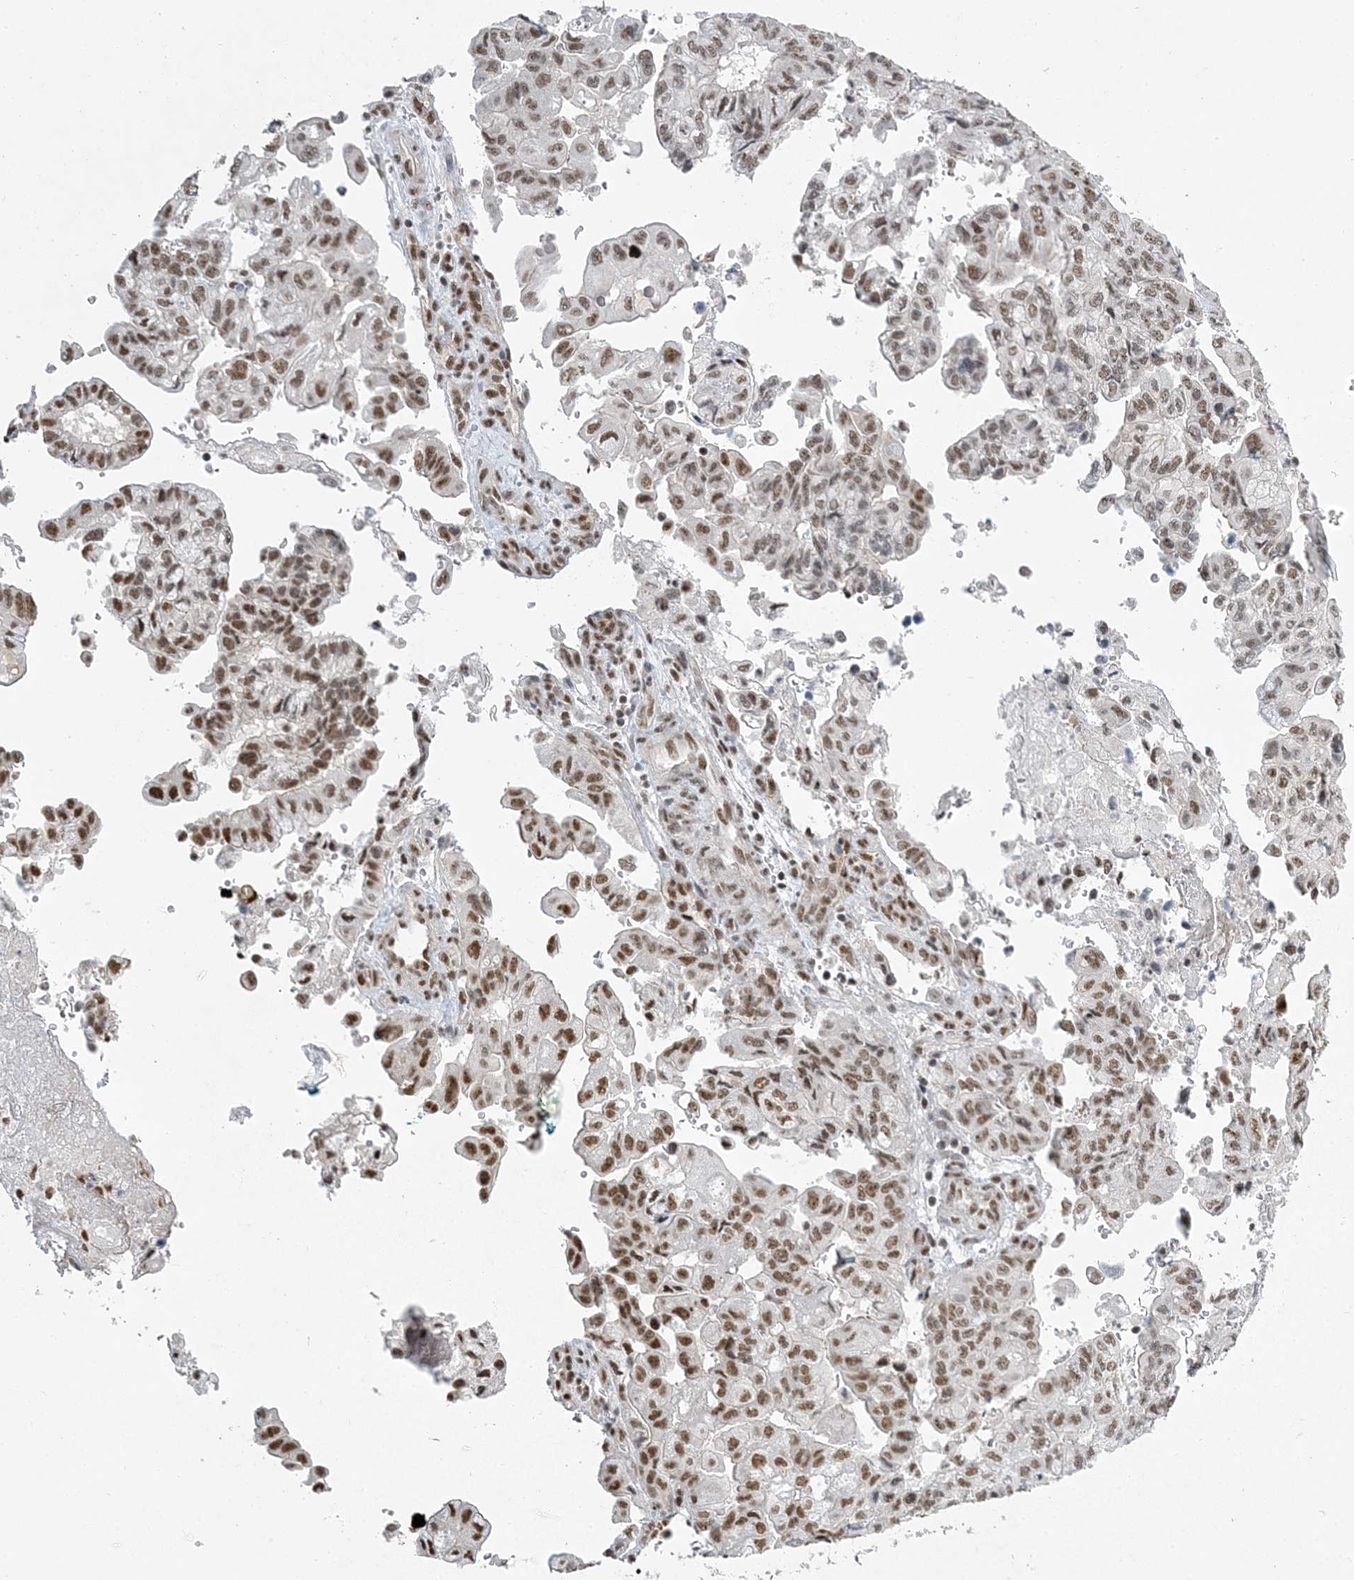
{"staining": {"intensity": "moderate", "quantity": "25%-75%", "location": "nuclear"}, "tissue": "pancreatic cancer", "cell_type": "Tumor cells", "image_type": "cancer", "snomed": [{"axis": "morphology", "description": "Adenocarcinoma, NOS"}, {"axis": "topography", "description": "Pancreas"}], "caption": "This photomicrograph exhibits pancreatic cancer (adenocarcinoma) stained with immunohistochemistry (IHC) to label a protein in brown. The nuclear of tumor cells show moderate positivity for the protein. Nuclei are counter-stained blue.", "gene": "PLRG1", "patient": {"sex": "male", "age": 51}}